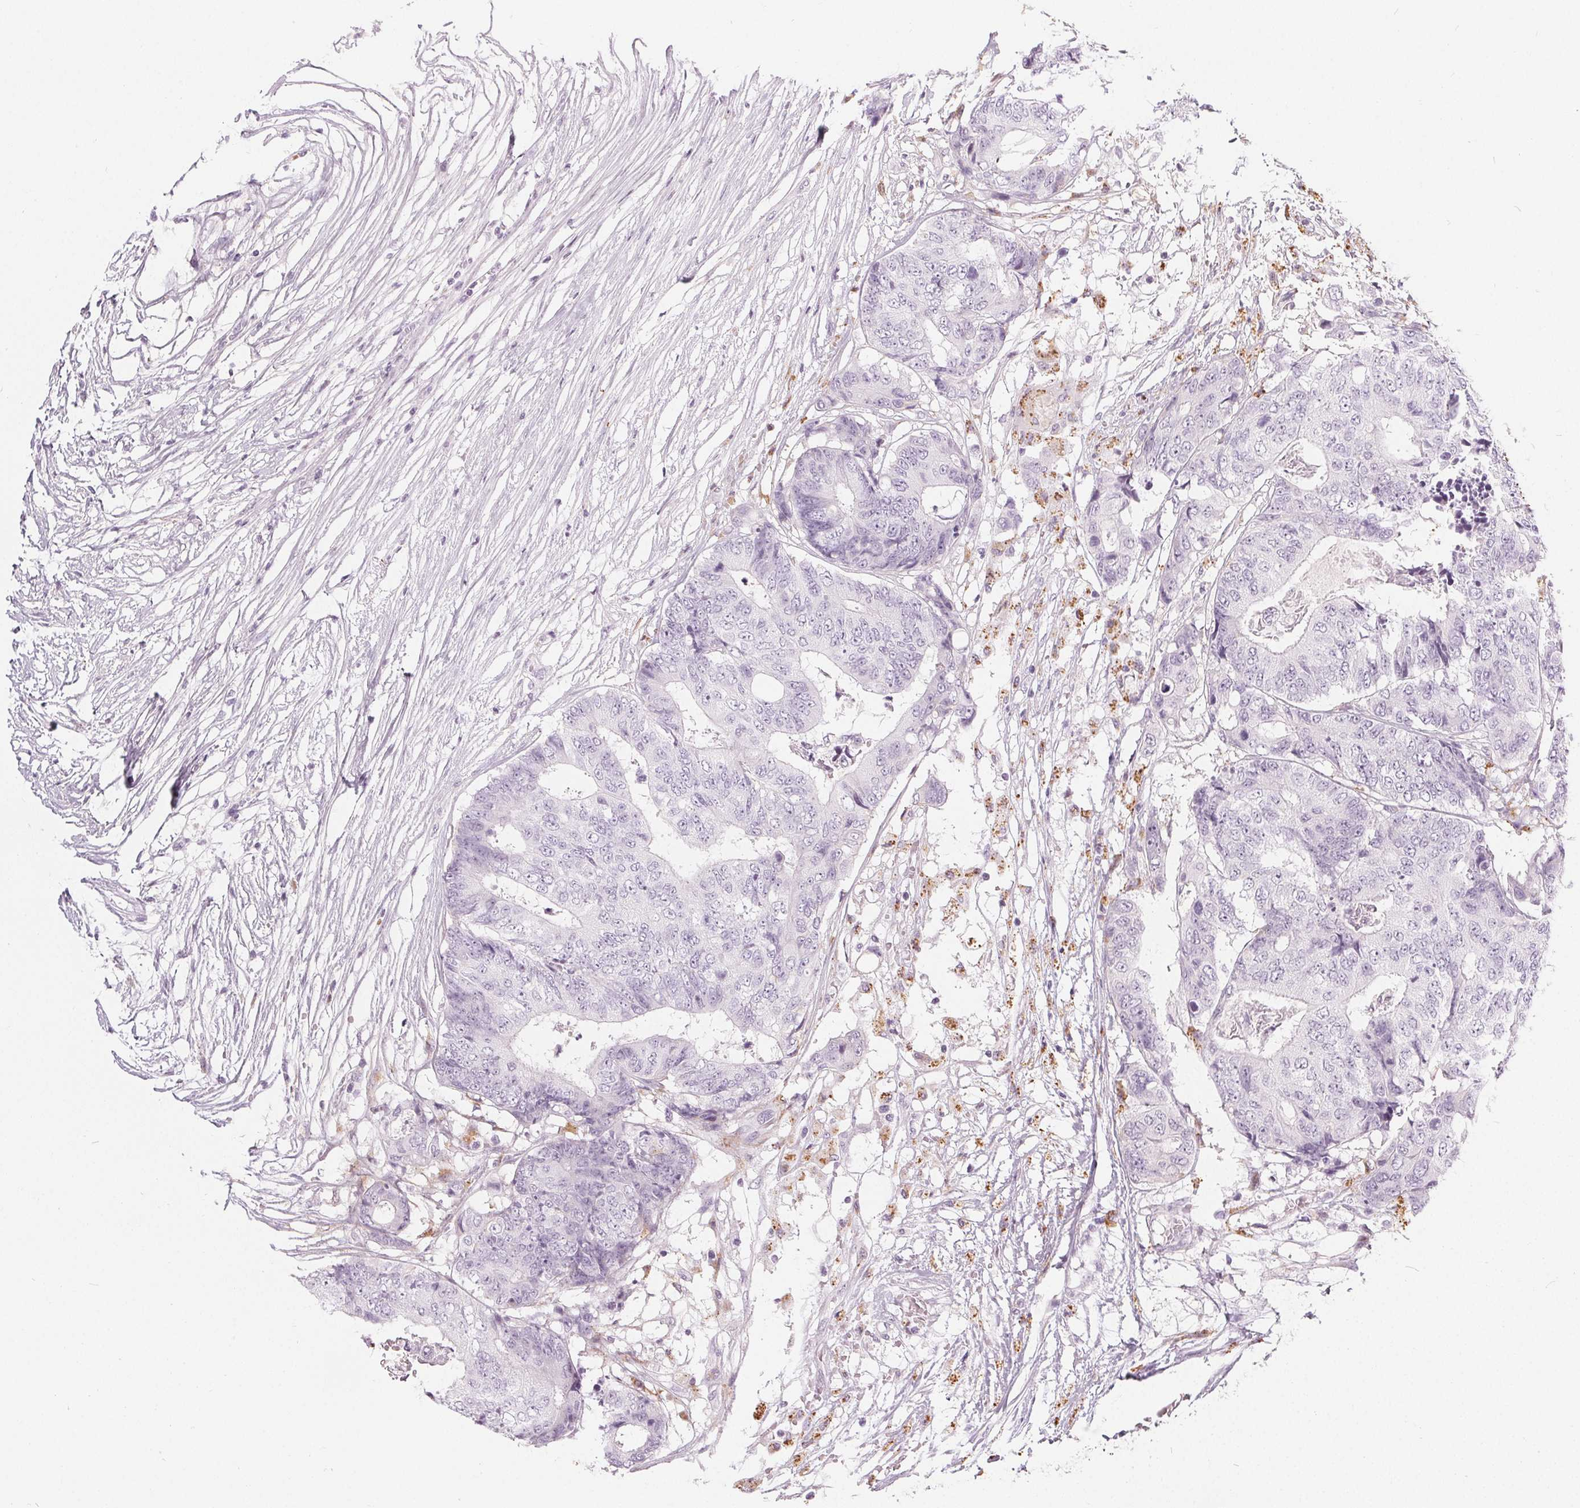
{"staining": {"intensity": "negative", "quantity": "none", "location": "none"}, "tissue": "colorectal cancer", "cell_type": "Tumor cells", "image_type": "cancer", "snomed": [{"axis": "morphology", "description": "Adenocarcinoma, NOS"}, {"axis": "topography", "description": "Colon"}], "caption": "There is no significant expression in tumor cells of colorectal adenocarcinoma. (Immunohistochemistry (ihc), brightfield microscopy, high magnification).", "gene": "HOPX", "patient": {"sex": "female", "age": 48}}